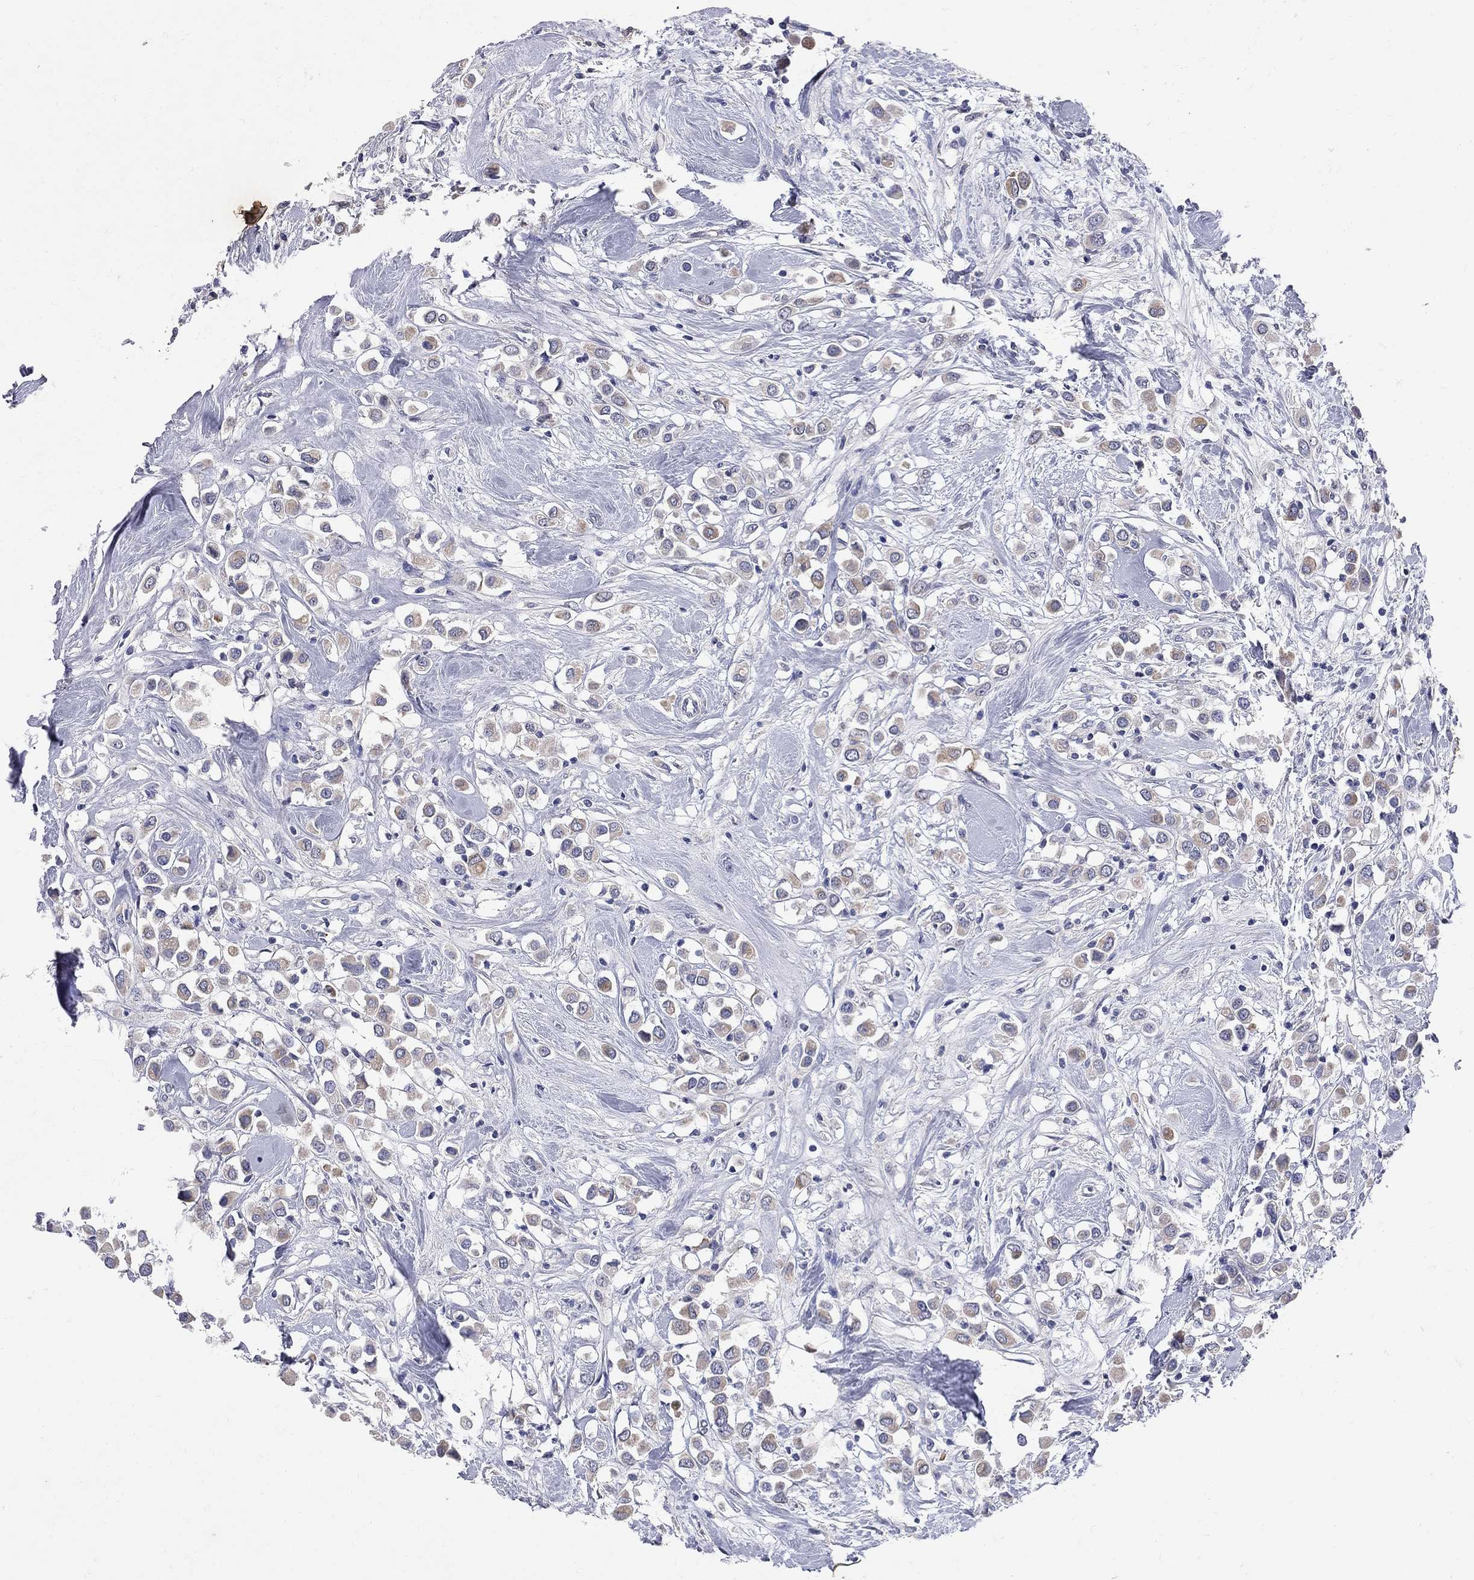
{"staining": {"intensity": "weak", "quantity": "25%-75%", "location": "cytoplasmic/membranous"}, "tissue": "breast cancer", "cell_type": "Tumor cells", "image_type": "cancer", "snomed": [{"axis": "morphology", "description": "Duct carcinoma"}, {"axis": "topography", "description": "Breast"}], "caption": "A brown stain shows weak cytoplasmic/membranous staining of a protein in breast cancer (infiltrating ductal carcinoma) tumor cells.", "gene": "NOS2", "patient": {"sex": "female", "age": 61}}